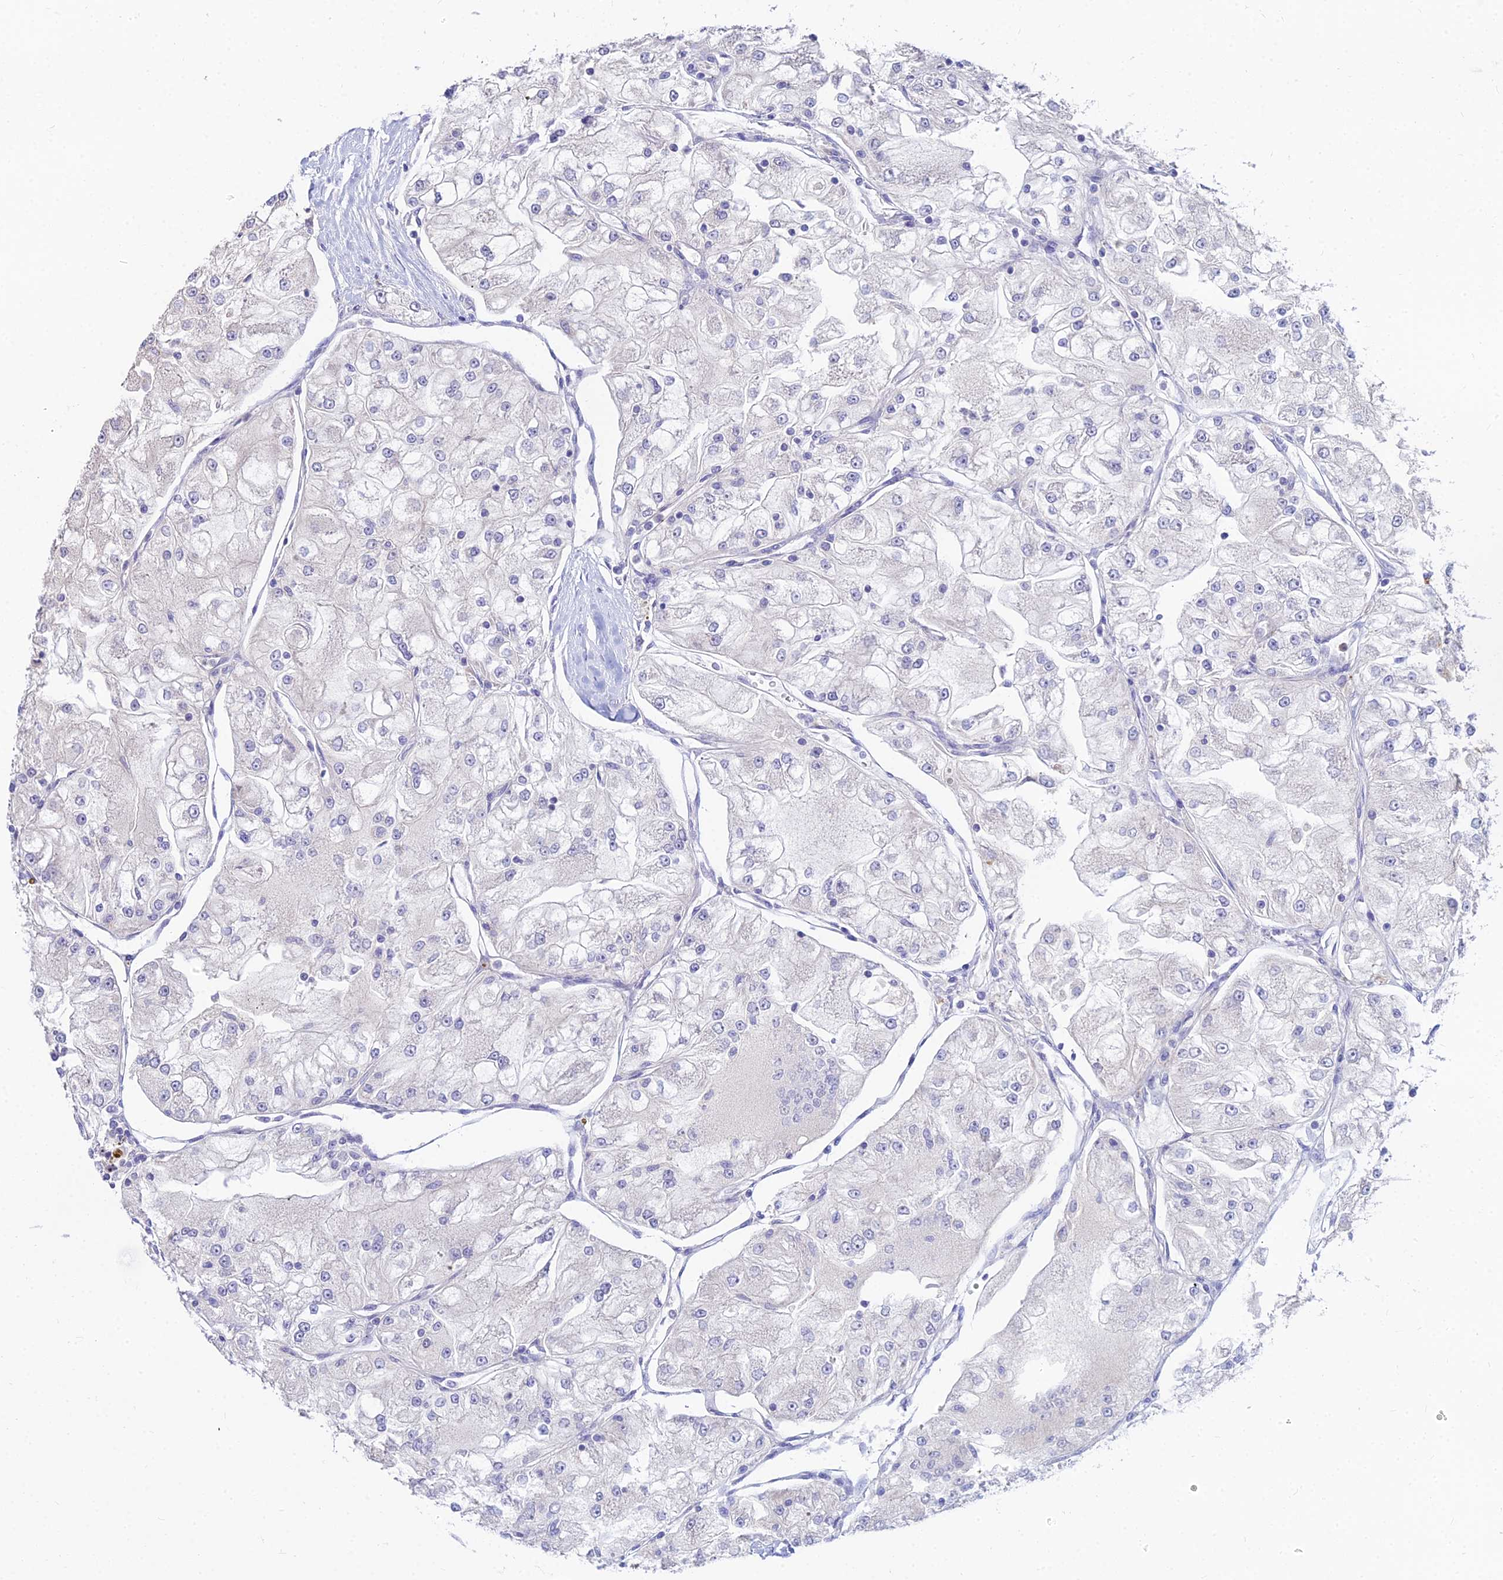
{"staining": {"intensity": "negative", "quantity": "none", "location": "none"}, "tissue": "renal cancer", "cell_type": "Tumor cells", "image_type": "cancer", "snomed": [{"axis": "morphology", "description": "Adenocarcinoma, NOS"}, {"axis": "topography", "description": "Kidney"}], "caption": "This is an immunohistochemistry photomicrograph of human adenocarcinoma (renal). There is no positivity in tumor cells.", "gene": "GOLGA6D", "patient": {"sex": "female", "age": 72}}